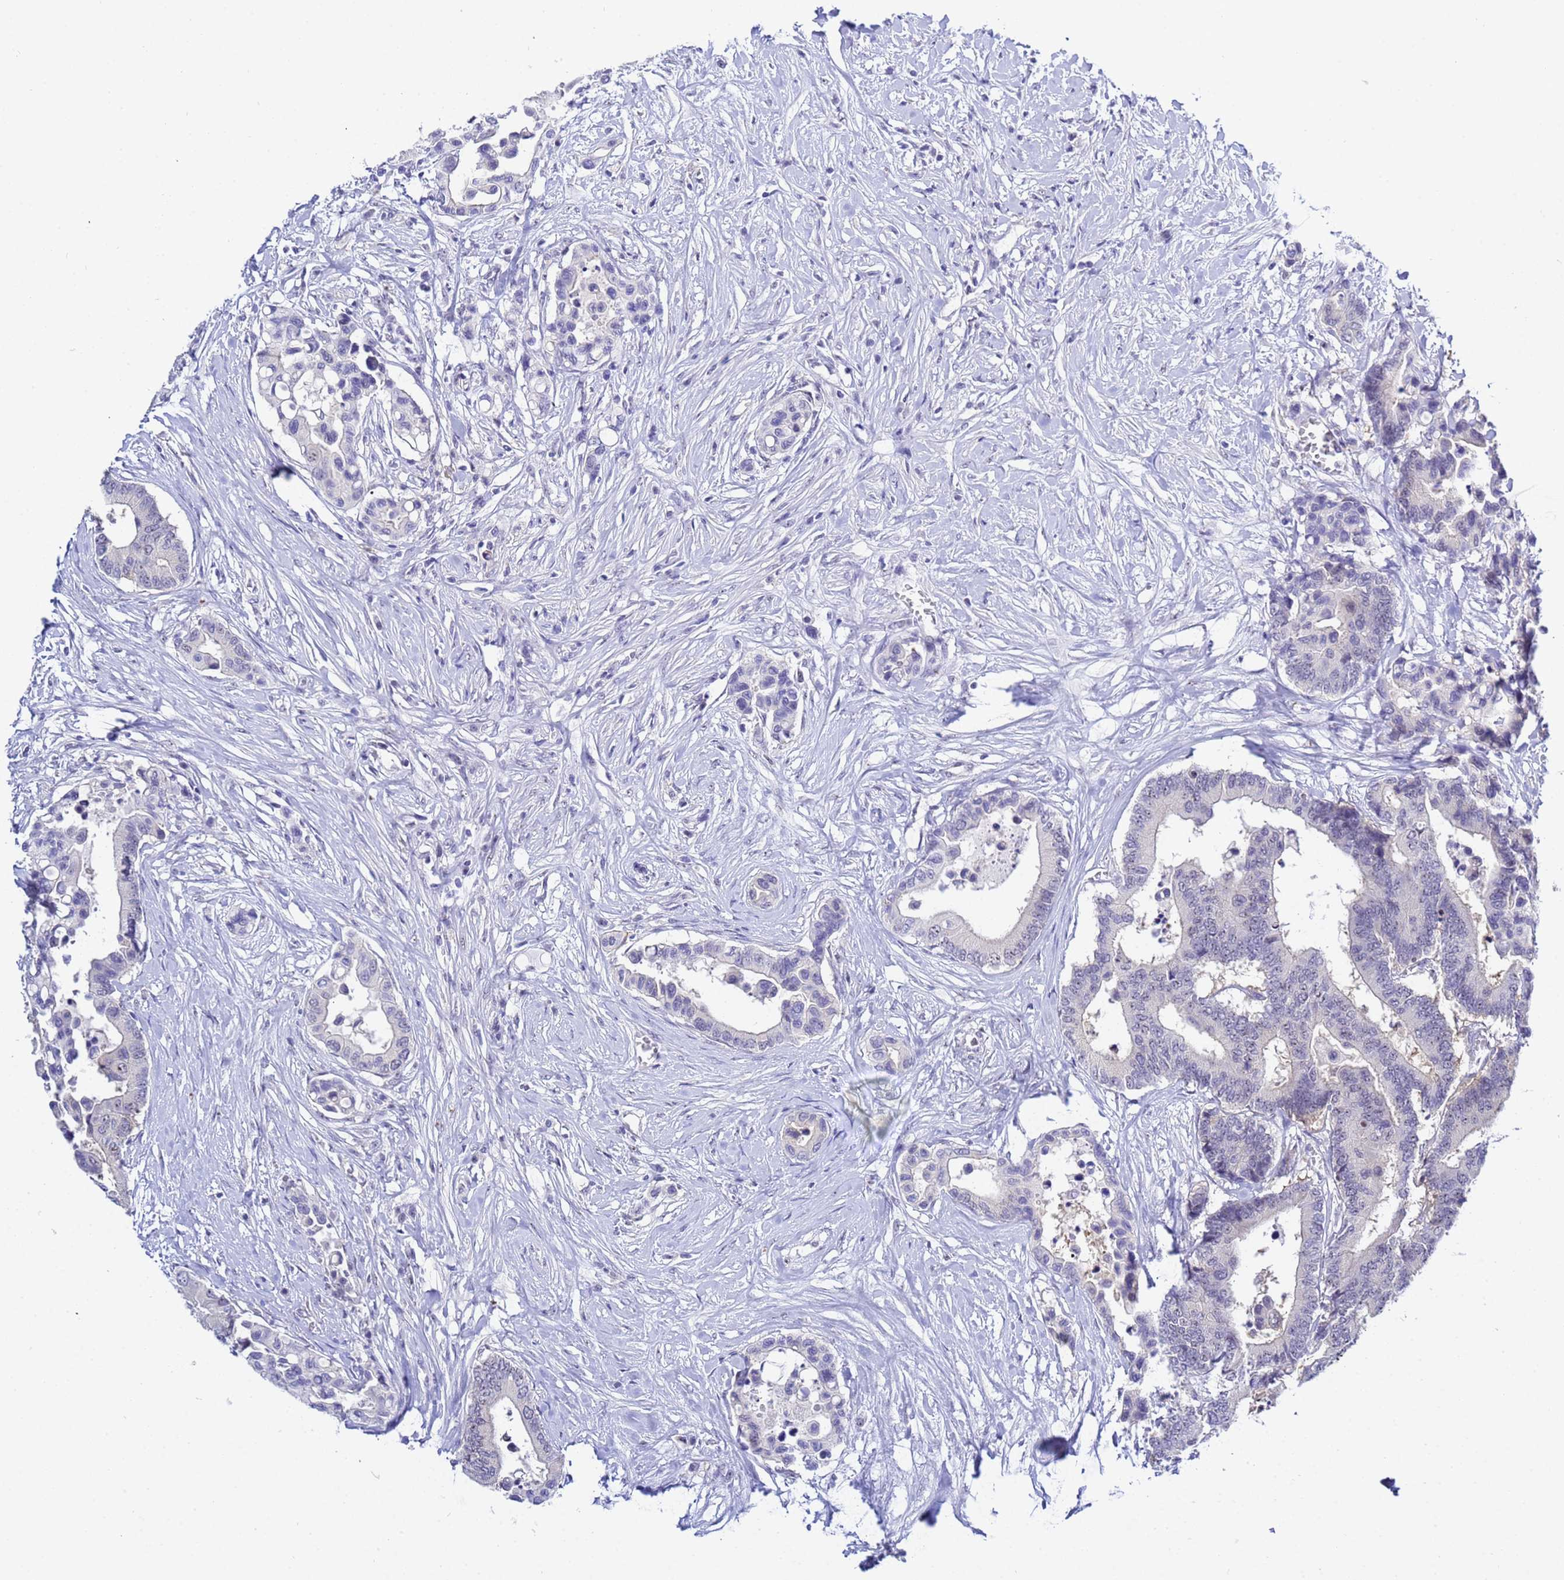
{"staining": {"intensity": "negative", "quantity": "none", "location": "none"}, "tissue": "colorectal cancer", "cell_type": "Tumor cells", "image_type": "cancer", "snomed": [{"axis": "morphology", "description": "Normal tissue, NOS"}, {"axis": "morphology", "description": "Adenocarcinoma, NOS"}, {"axis": "topography", "description": "Colon"}], "caption": "Tumor cells show no significant protein staining in adenocarcinoma (colorectal).", "gene": "ACTL6B", "patient": {"sex": "male", "age": 82}}